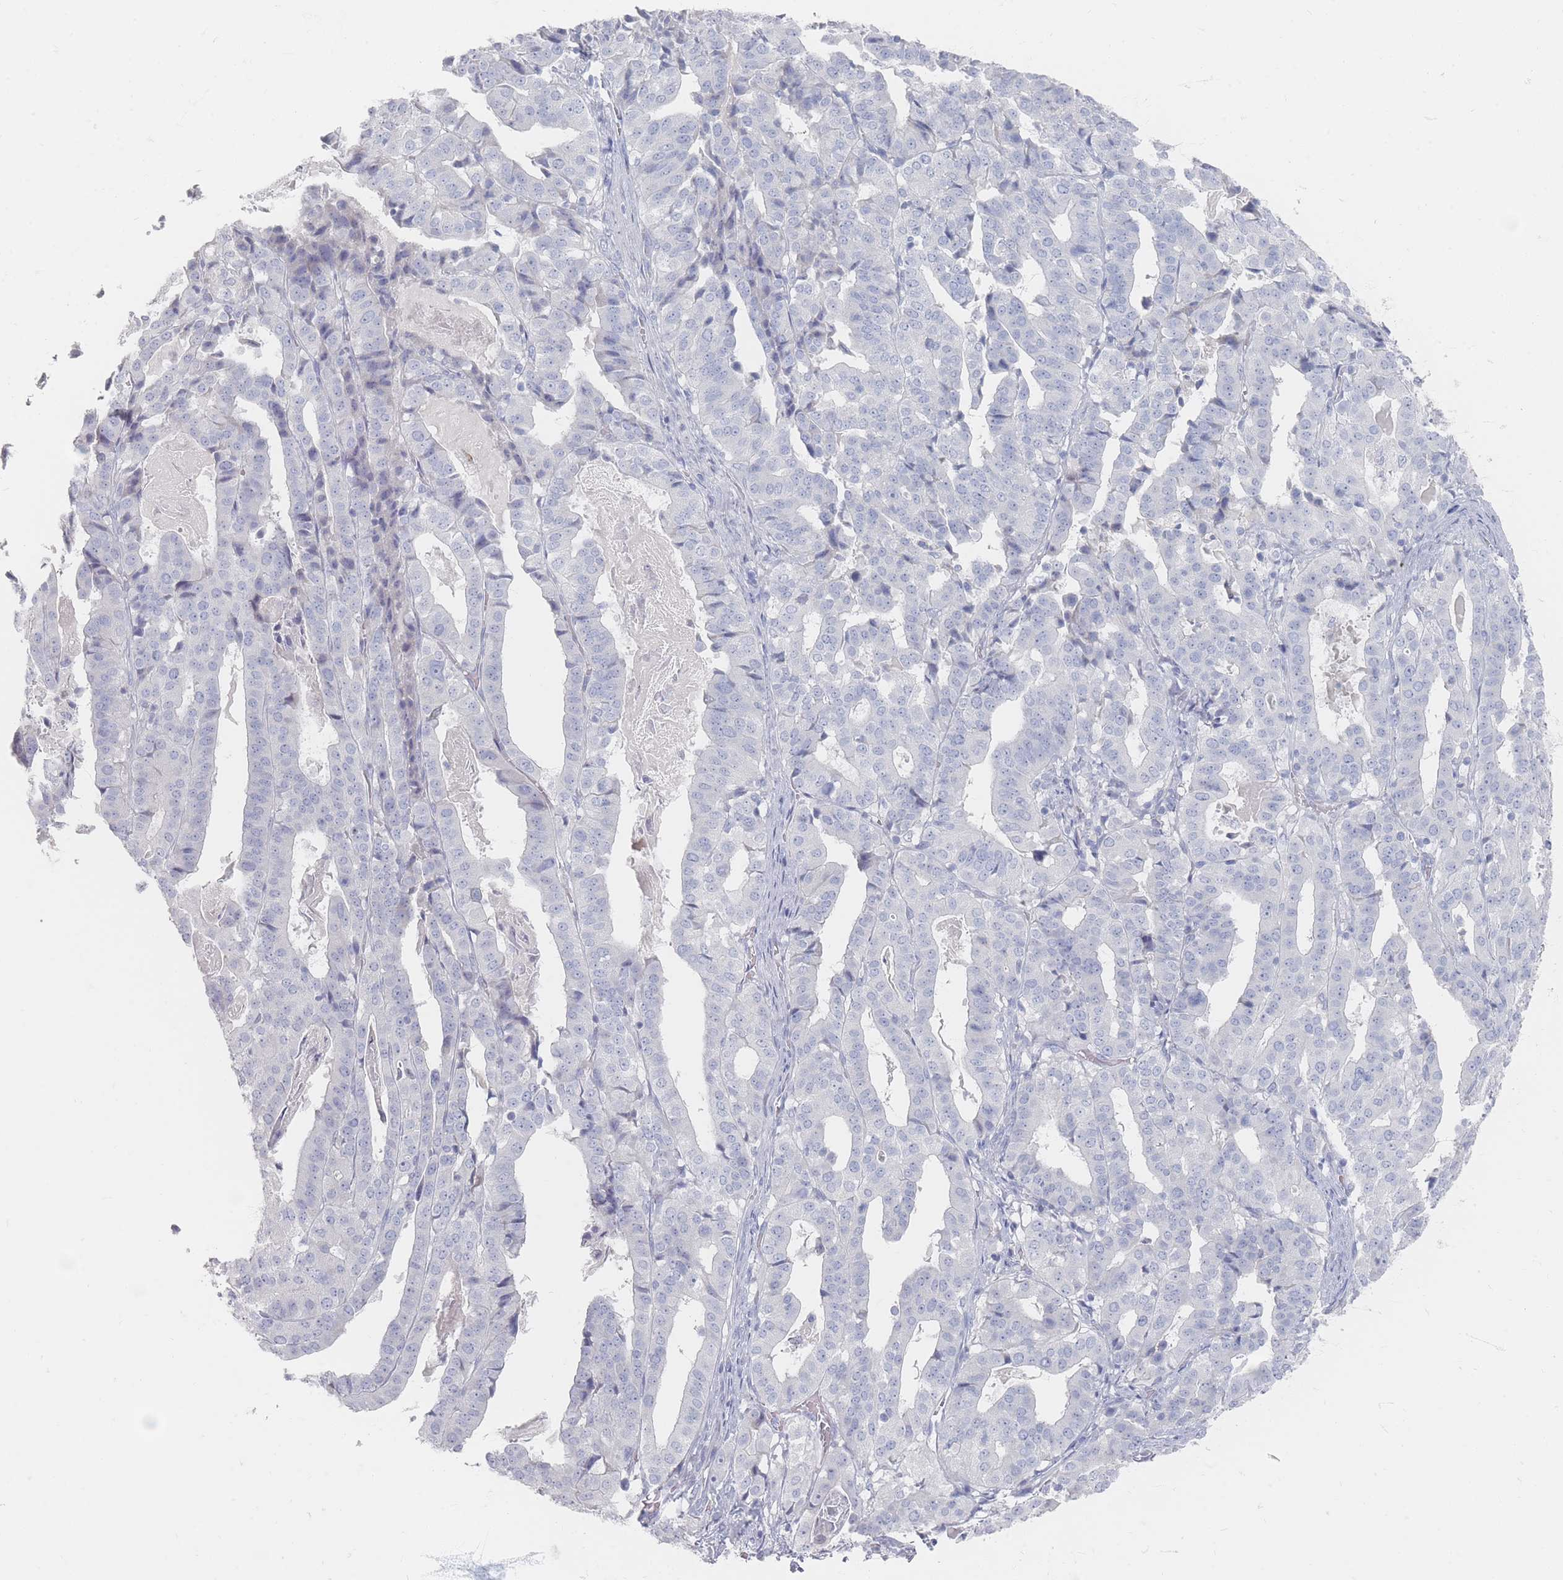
{"staining": {"intensity": "negative", "quantity": "none", "location": "none"}, "tissue": "stomach cancer", "cell_type": "Tumor cells", "image_type": "cancer", "snomed": [{"axis": "morphology", "description": "Adenocarcinoma, NOS"}, {"axis": "topography", "description": "Stomach"}], "caption": "A photomicrograph of human adenocarcinoma (stomach) is negative for staining in tumor cells.", "gene": "CD37", "patient": {"sex": "male", "age": 48}}